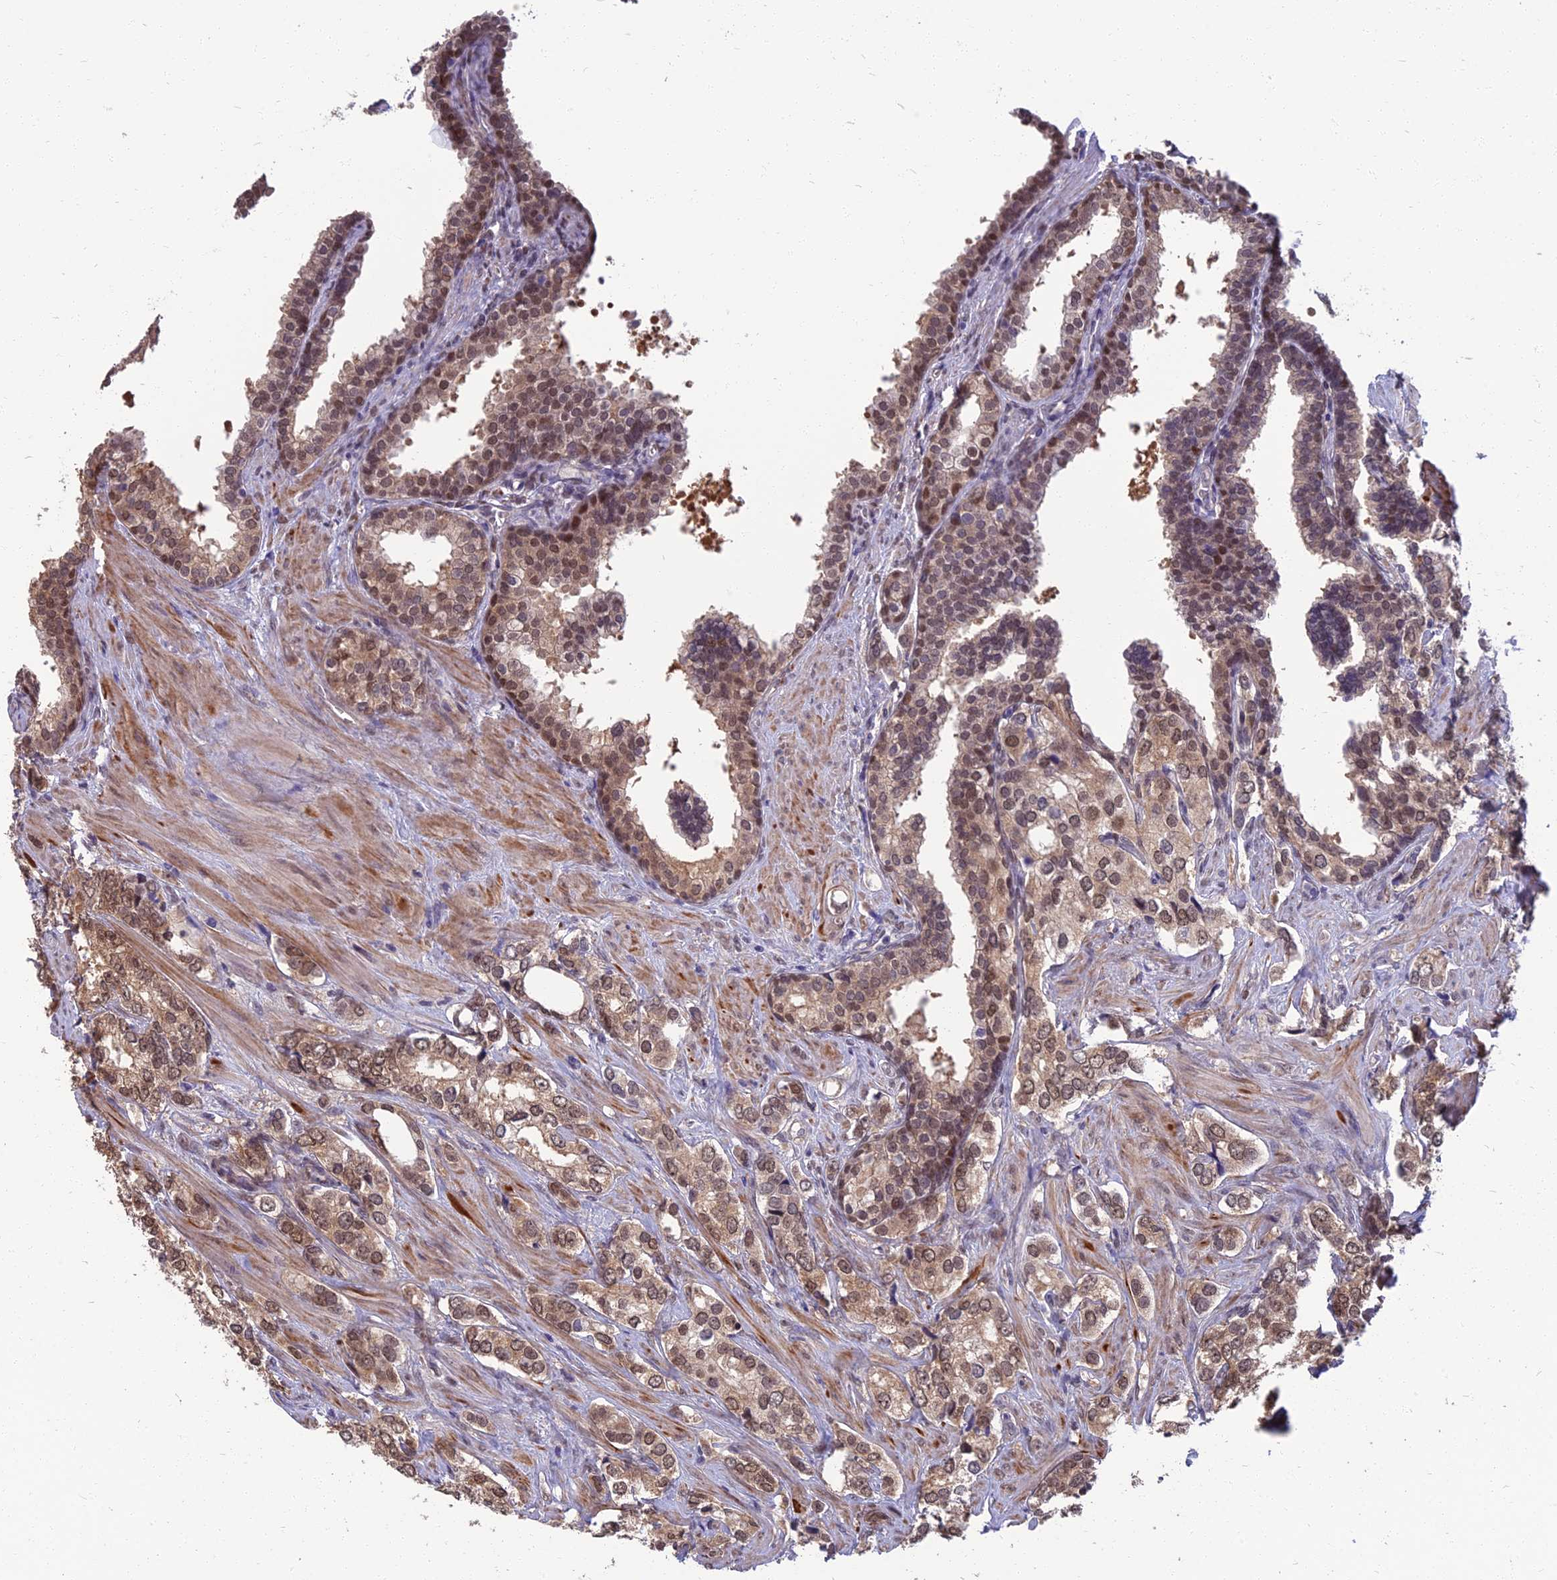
{"staining": {"intensity": "moderate", "quantity": ">75%", "location": "nuclear"}, "tissue": "prostate cancer", "cell_type": "Tumor cells", "image_type": "cancer", "snomed": [{"axis": "morphology", "description": "Adenocarcinoma, High grade"}, {"axis": "topography", "description": "Prostate"}], "caption": "A brown stain shows moderate nuclear staining of a protein in adenocarcinoma (high-grade) (prostate) tumor cells.", "gene": "NR4A3", "patient": {"sex": "male", "age": 66}}